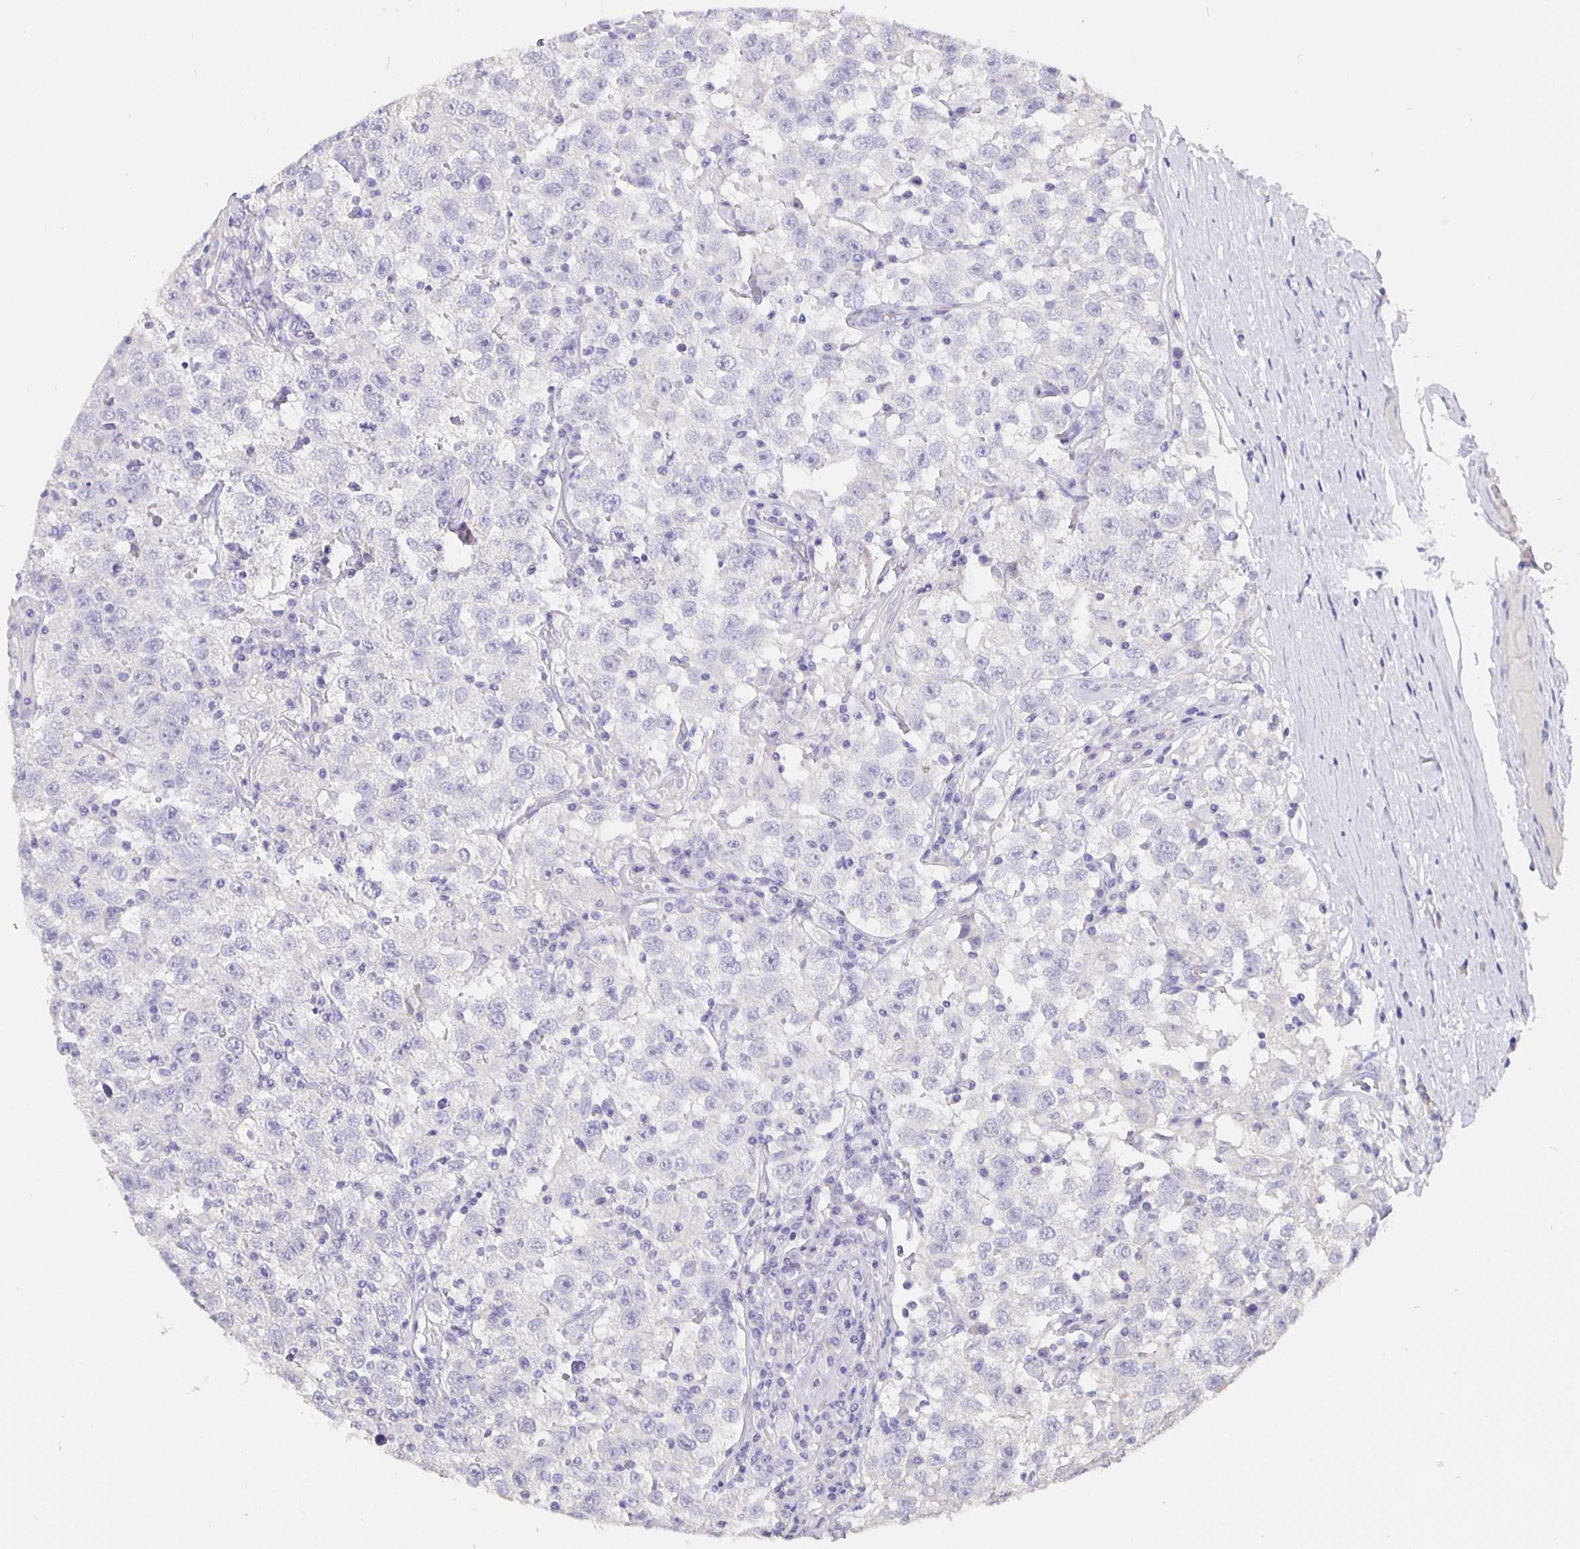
{"staining": {"intensity": "negative", "quantity": "none", "location": "none"}, "tissue": "testis cancer", "cell_type": "Tumor cells", "image_type": "cancer", "snomed": [{"axis": "morphology", "description": "Seminoma, NOS"}, {"axis": "topography", "description": "Testis"}], "caption": "An IHC micrograph of testis cancer is shown. There is no staining in tumor cells of testis cancer.", "gene": "CFAP74", "patient": {"sex": "male", "age": 41}}